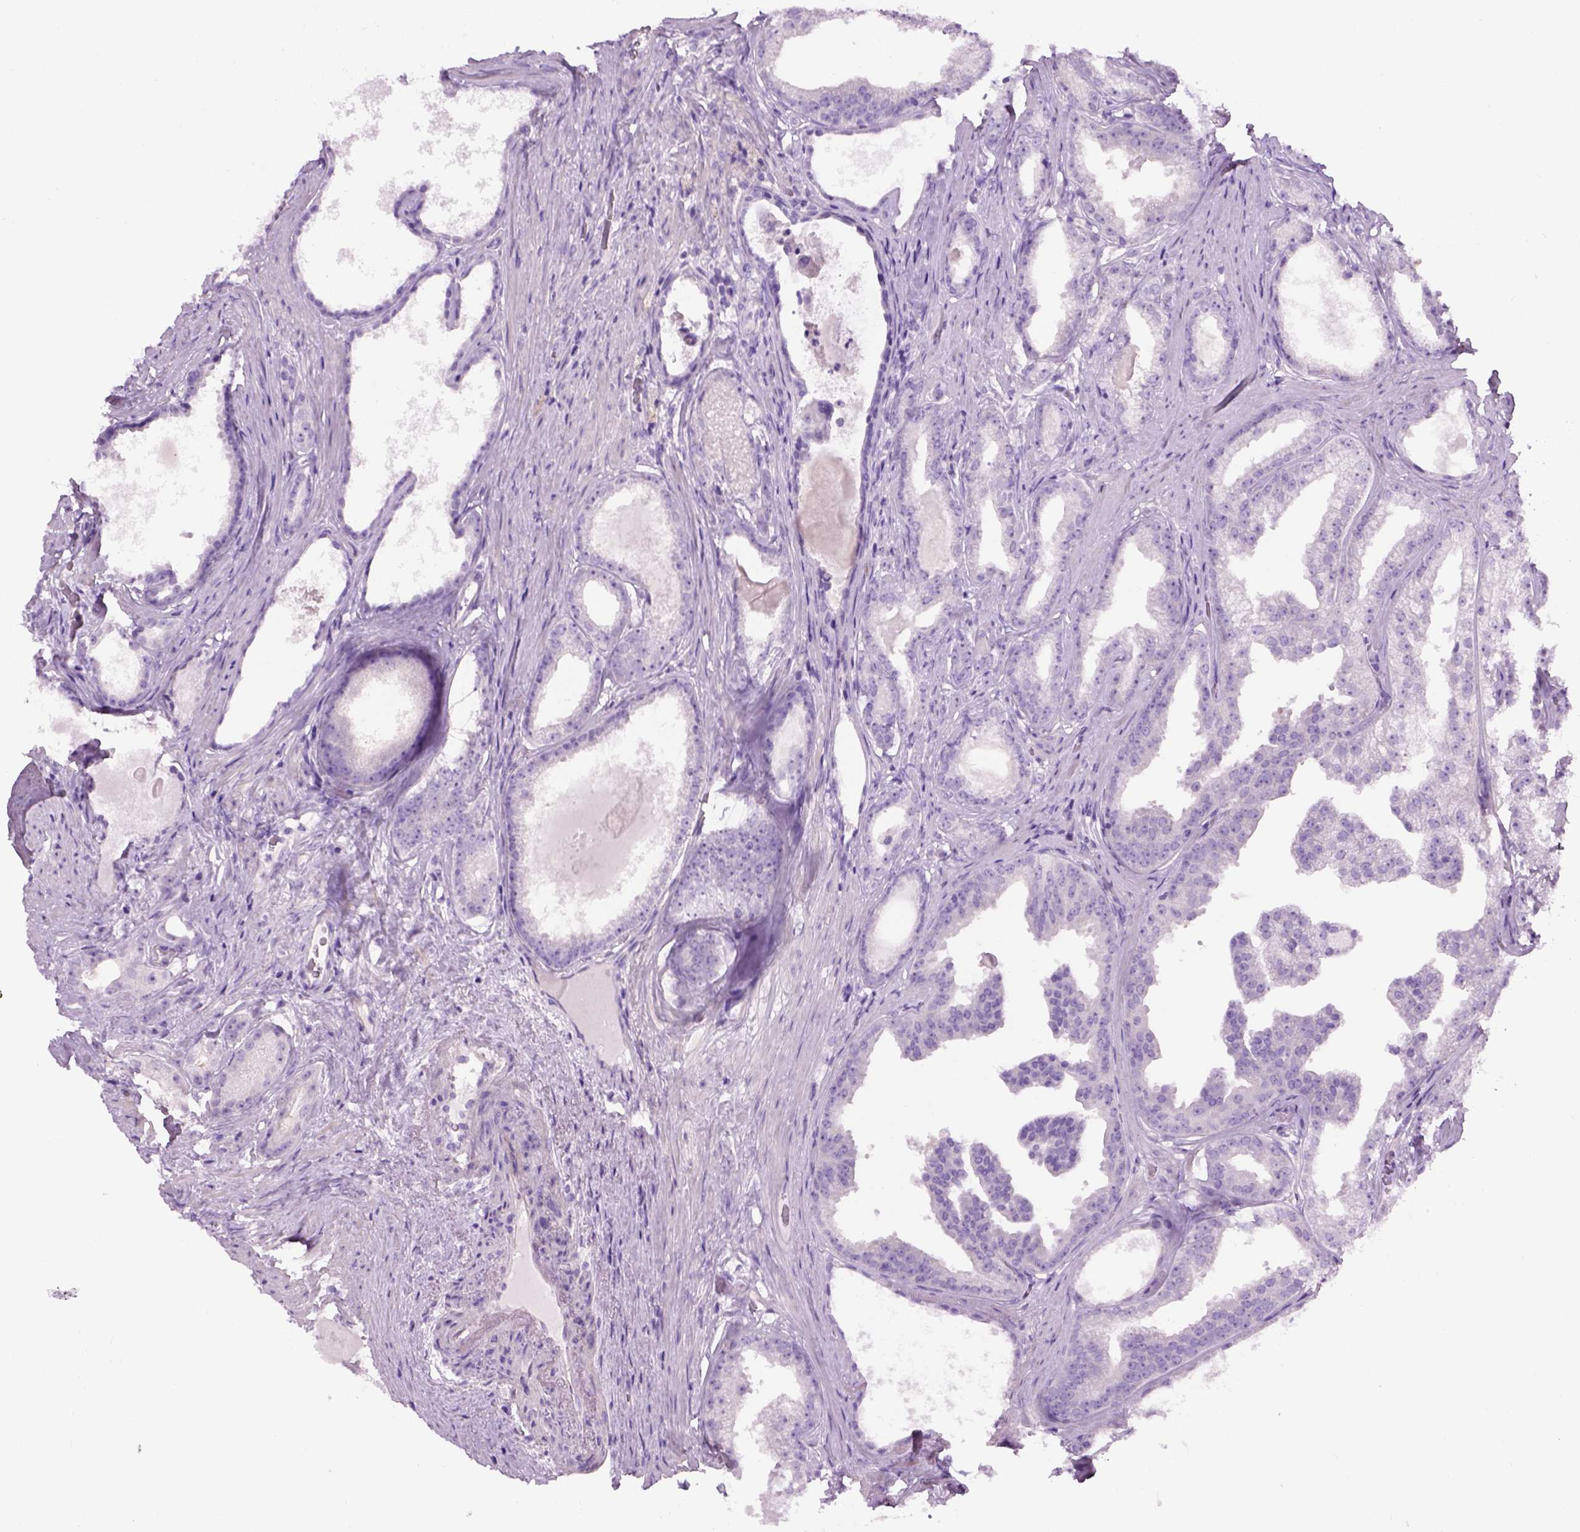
{"staining": {"intensity": "negative", "quantity": "none", "location": "none"}, "tissue": "prostate cancer", "cell_type": "Tumor cells", "image_type": "cancer", "snomed": [{"axis": "morphology", "description": "Adenocarcinoma, Low grade"}, {"axis": "topography", "description": "Prostate"}], "caption": "Histopathology image shows no protein staining in tumor cells of prostate cancer tissue.", "gene": "GABRB2", "patient": {"sex": "male", "age": 65}}